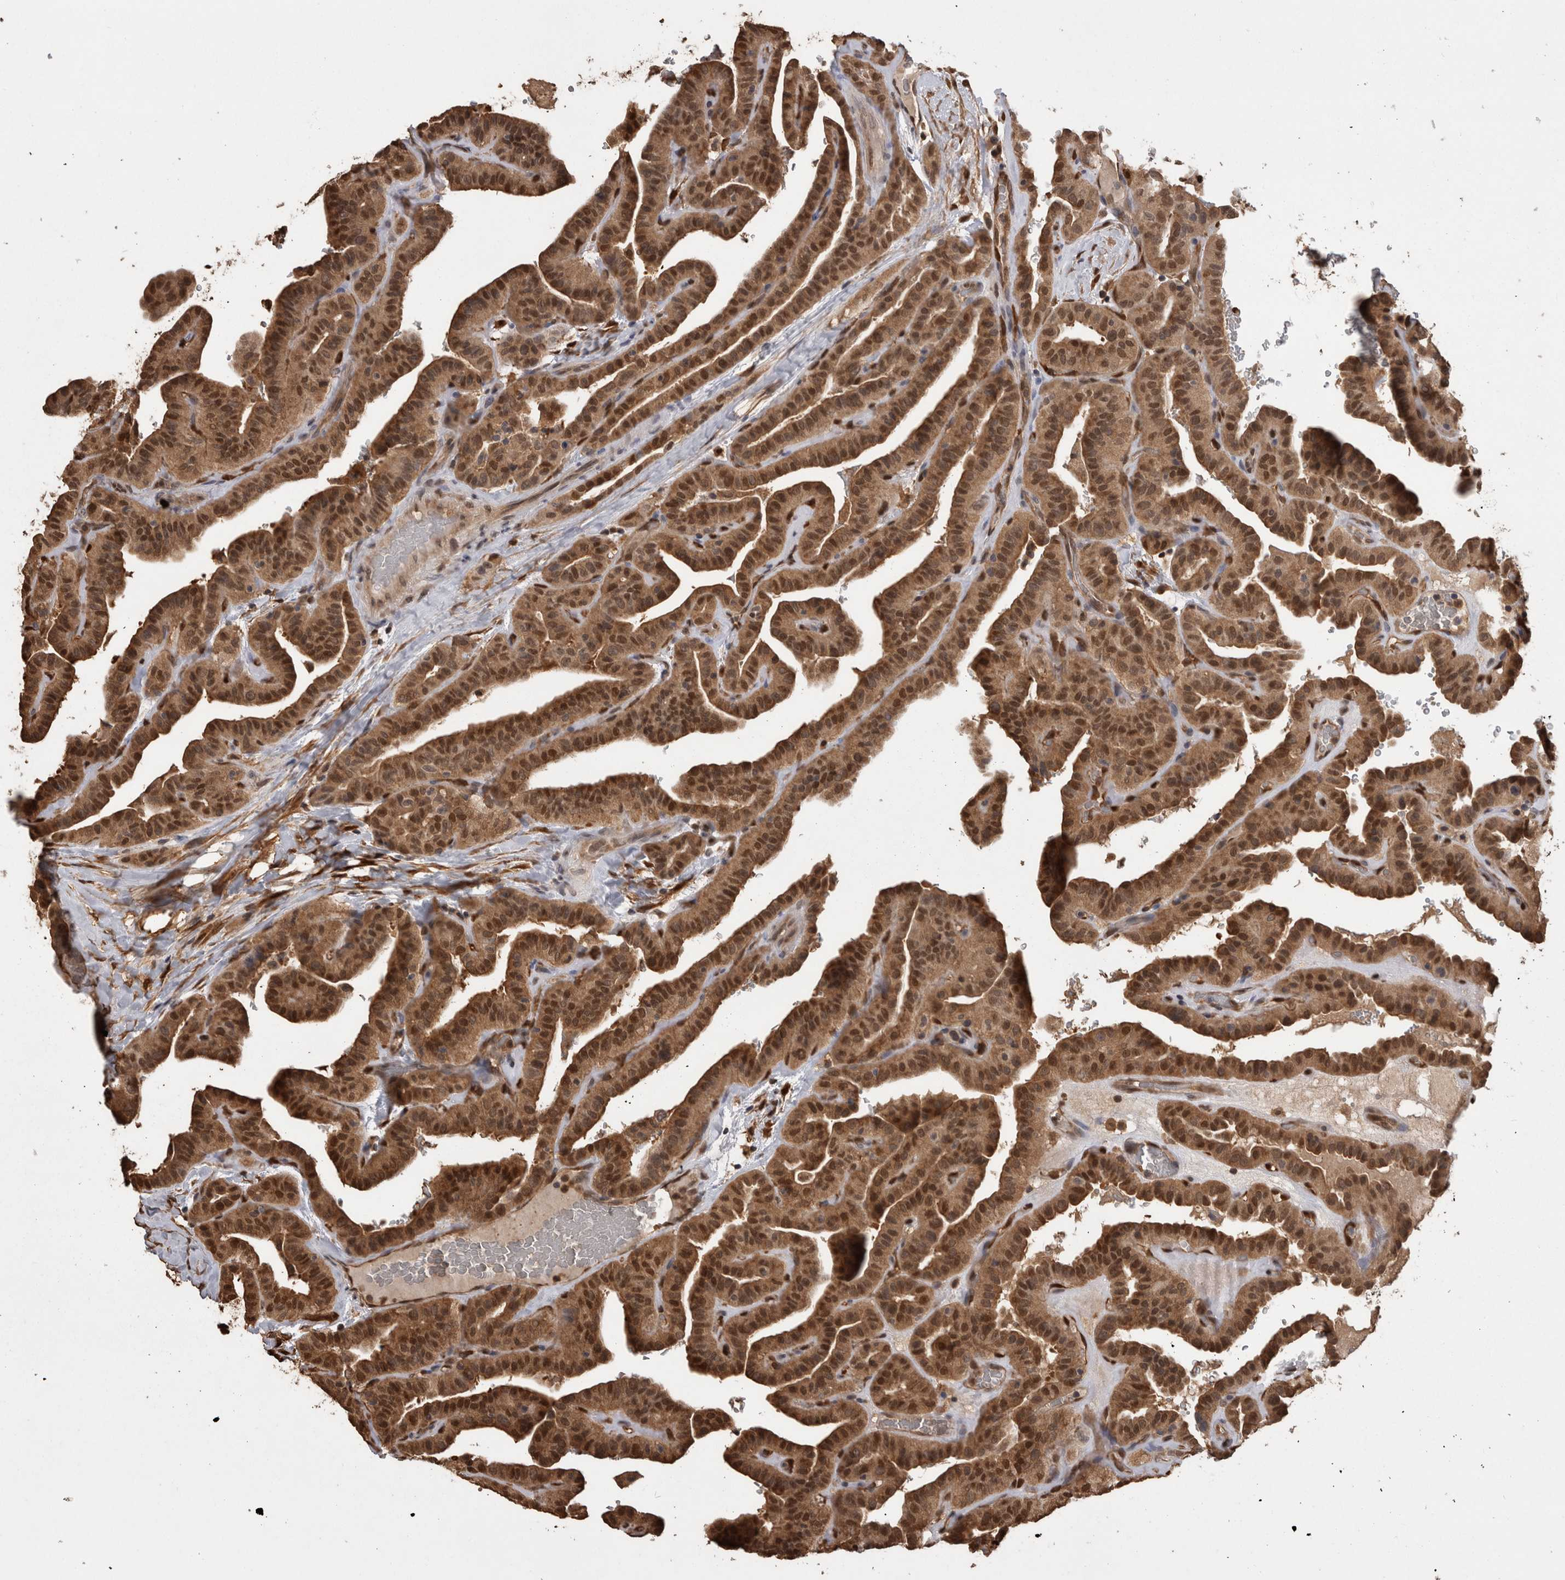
{"staining": {"intensity": "strong", "quantity": ">75%", "location": "cytoplasmic/membranous,nuclear"}, "tissue": "thyroid cancer", "cell_type": "Tumor cells", "image_type": "cancer", "snomed": [{"axis": "morphology", "description": "Papillary adenocarcinoma, NOS"}, {"axis": "topography", "description": "Thyroid gland"}], "caption": "IHC of human thyroid cancer (papillary adenocarcinoma) shows high levels of strong cytoplasmic/membranous and nuclear staining in about >75% of tumor cells.", "gene": "LXN", "patient": {"sex": "male", "age": 77}}